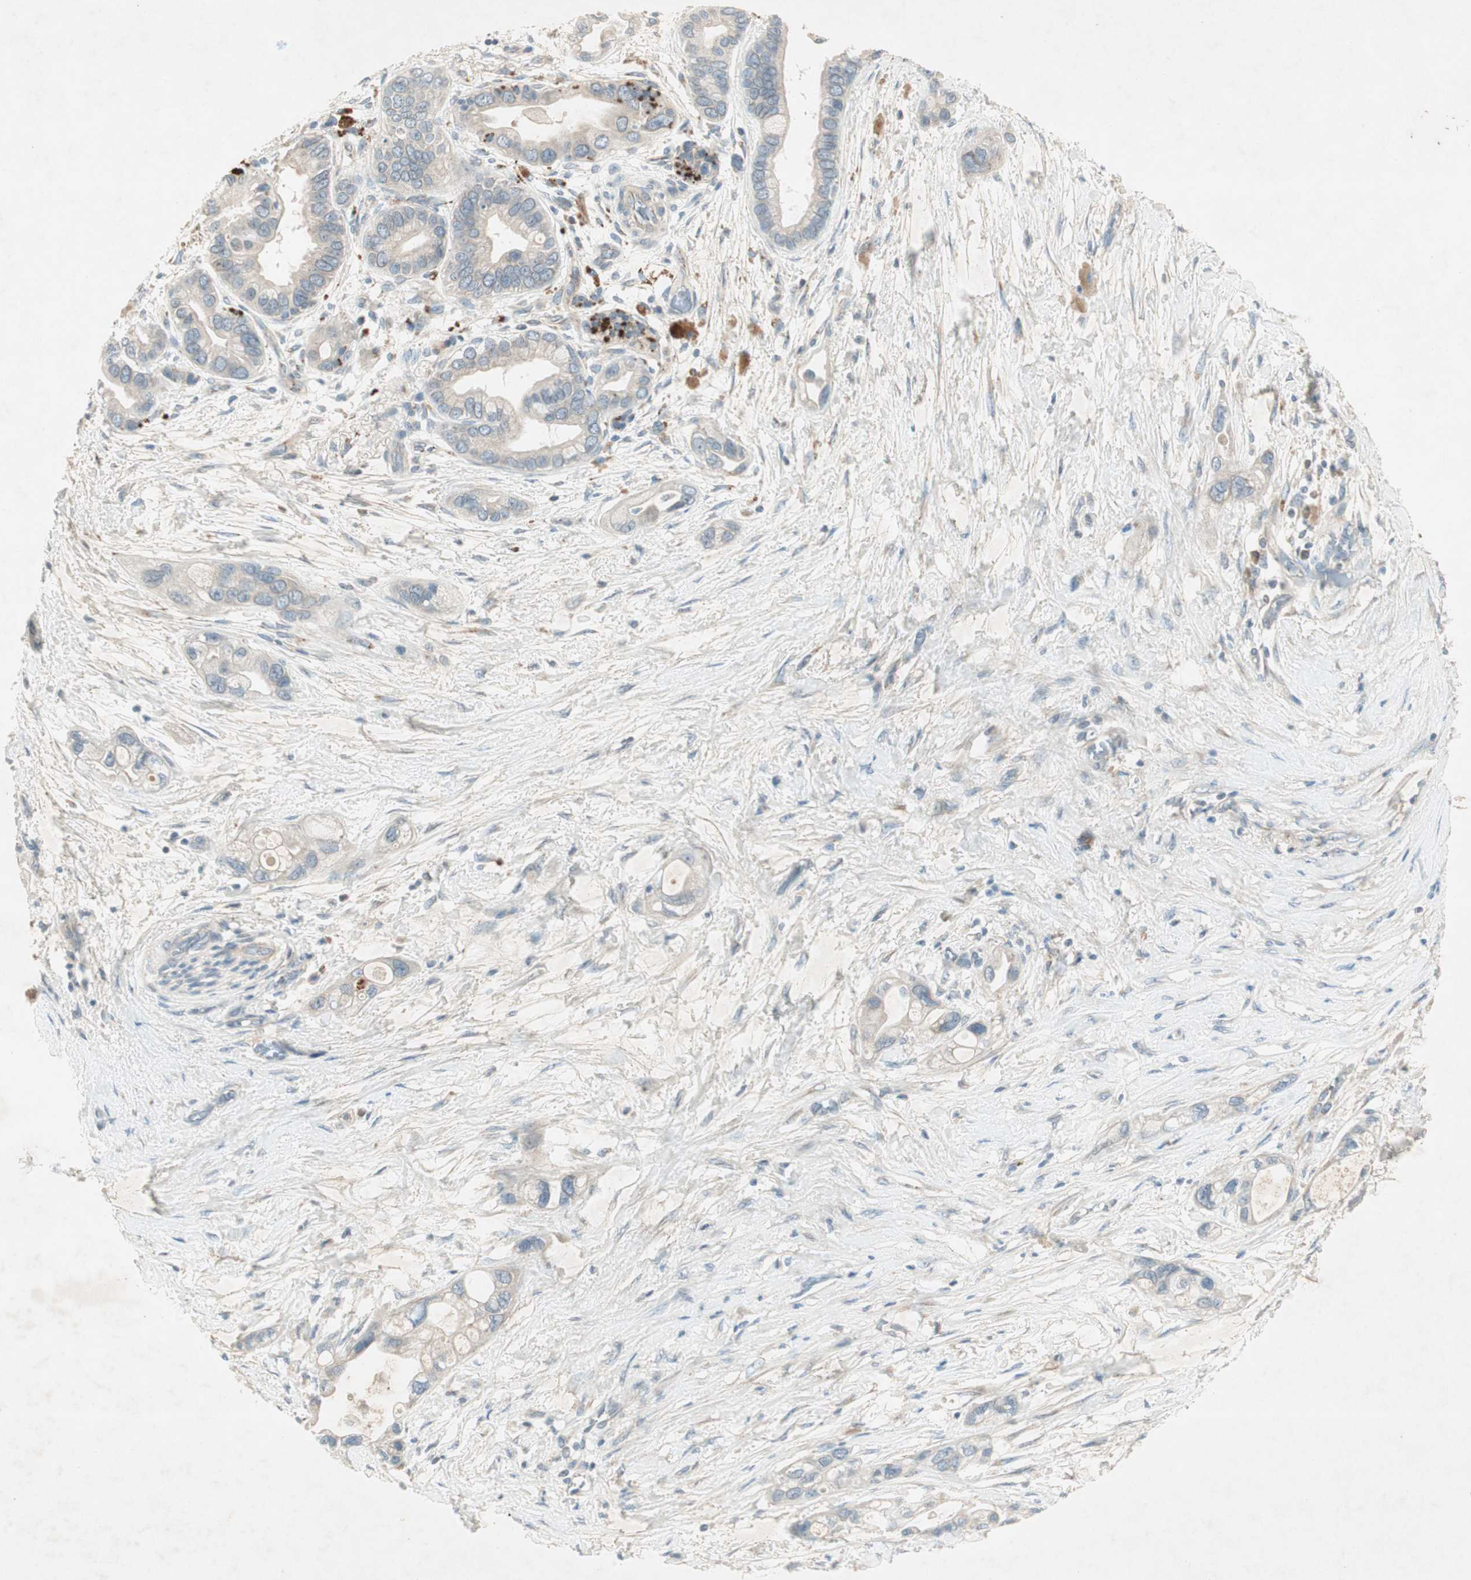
{"staining": {"intensity": "weak", "quantity": ">75%", "location": "cytoplasmic/membranous"}, "tissue": "pancreatic cancer", "cell_type": "Tumor cells", "image_type": "cancer", "snomed": [{"axis": "morphology", "description": "Adenocarcinoma, NOS"}, {"axis": "topography", "description": "Pancreas"}], "caption": "Immunohistochemistry (IHC) staining of pancreatic cancer, which shows low levels of weak cytoplasmic/membranous expression in about >75% of tumor cells indicating weak cytoplasmic/membranous protein staining. The staining was performed using DAB (brown) for protein detection and nuclei were counterstained in hematoxylin (blue).", "gene": "RPL23", "patient": {"sex": "female", "age": 77}}